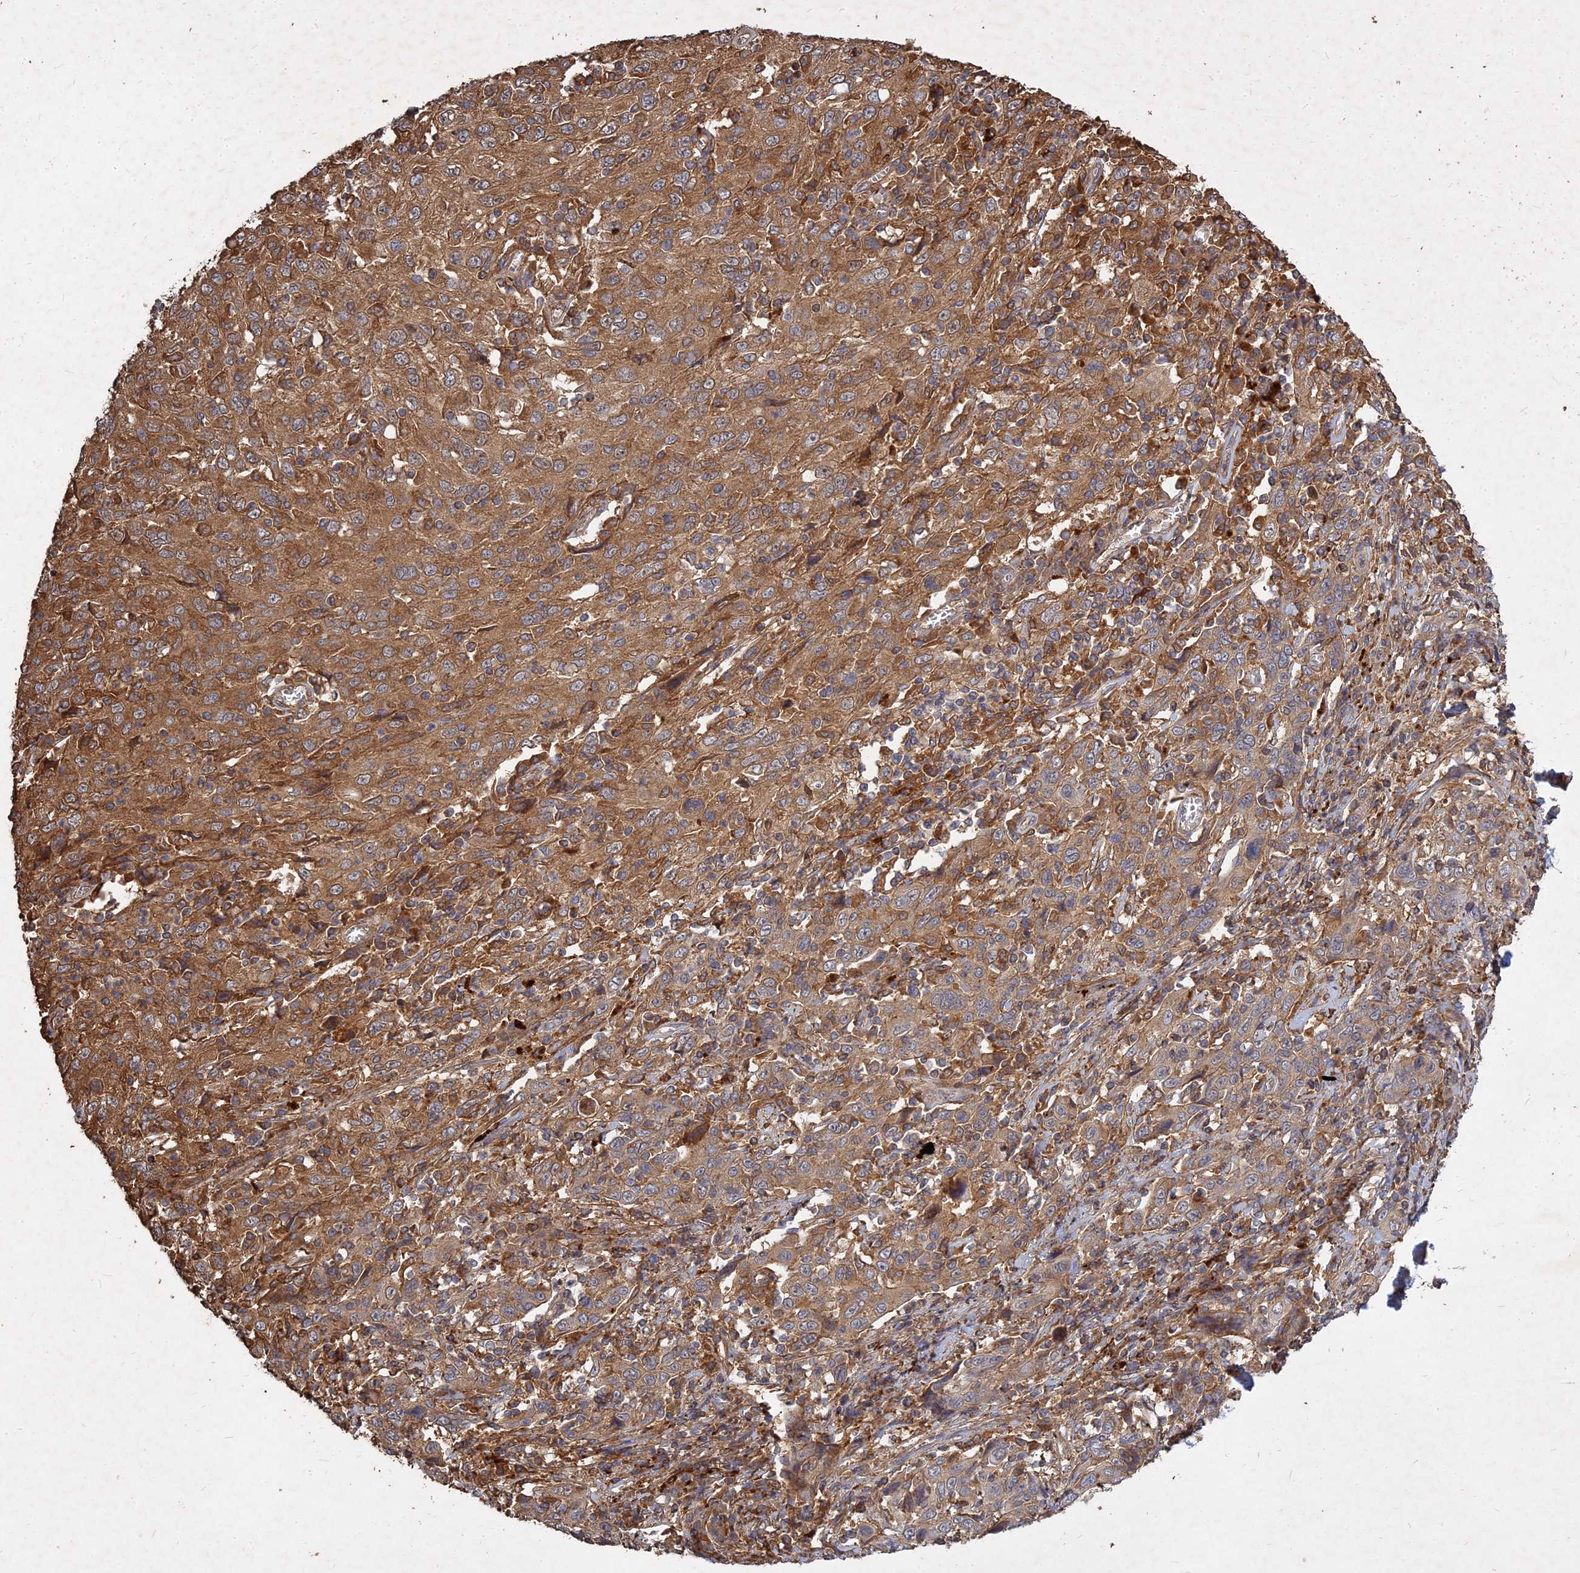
{"staining": {"intensity": "moderate", "quantity": ">75%", "location": "cytoplasmic/membranous"}, "tissue": "cervical cancer", "cell_type": "Tumor cells", "image_type": "cancer", "snomed": [{"axis": "morphology", "description": "Squamous cell carcinoma, NOS"}, {"axis": "topography", "description": "Cervix"}], "caption": "DAB (3,3'-diaminobenzidine) immunohistochemical staining of cervical cancer (squamous cell carcinoma) shows moderate cytoplasmic/membranous protein staining in approximately >75% of tumor cells.", "gene": "UBE2W", "patient": {"sex": "female", "age": 46}}